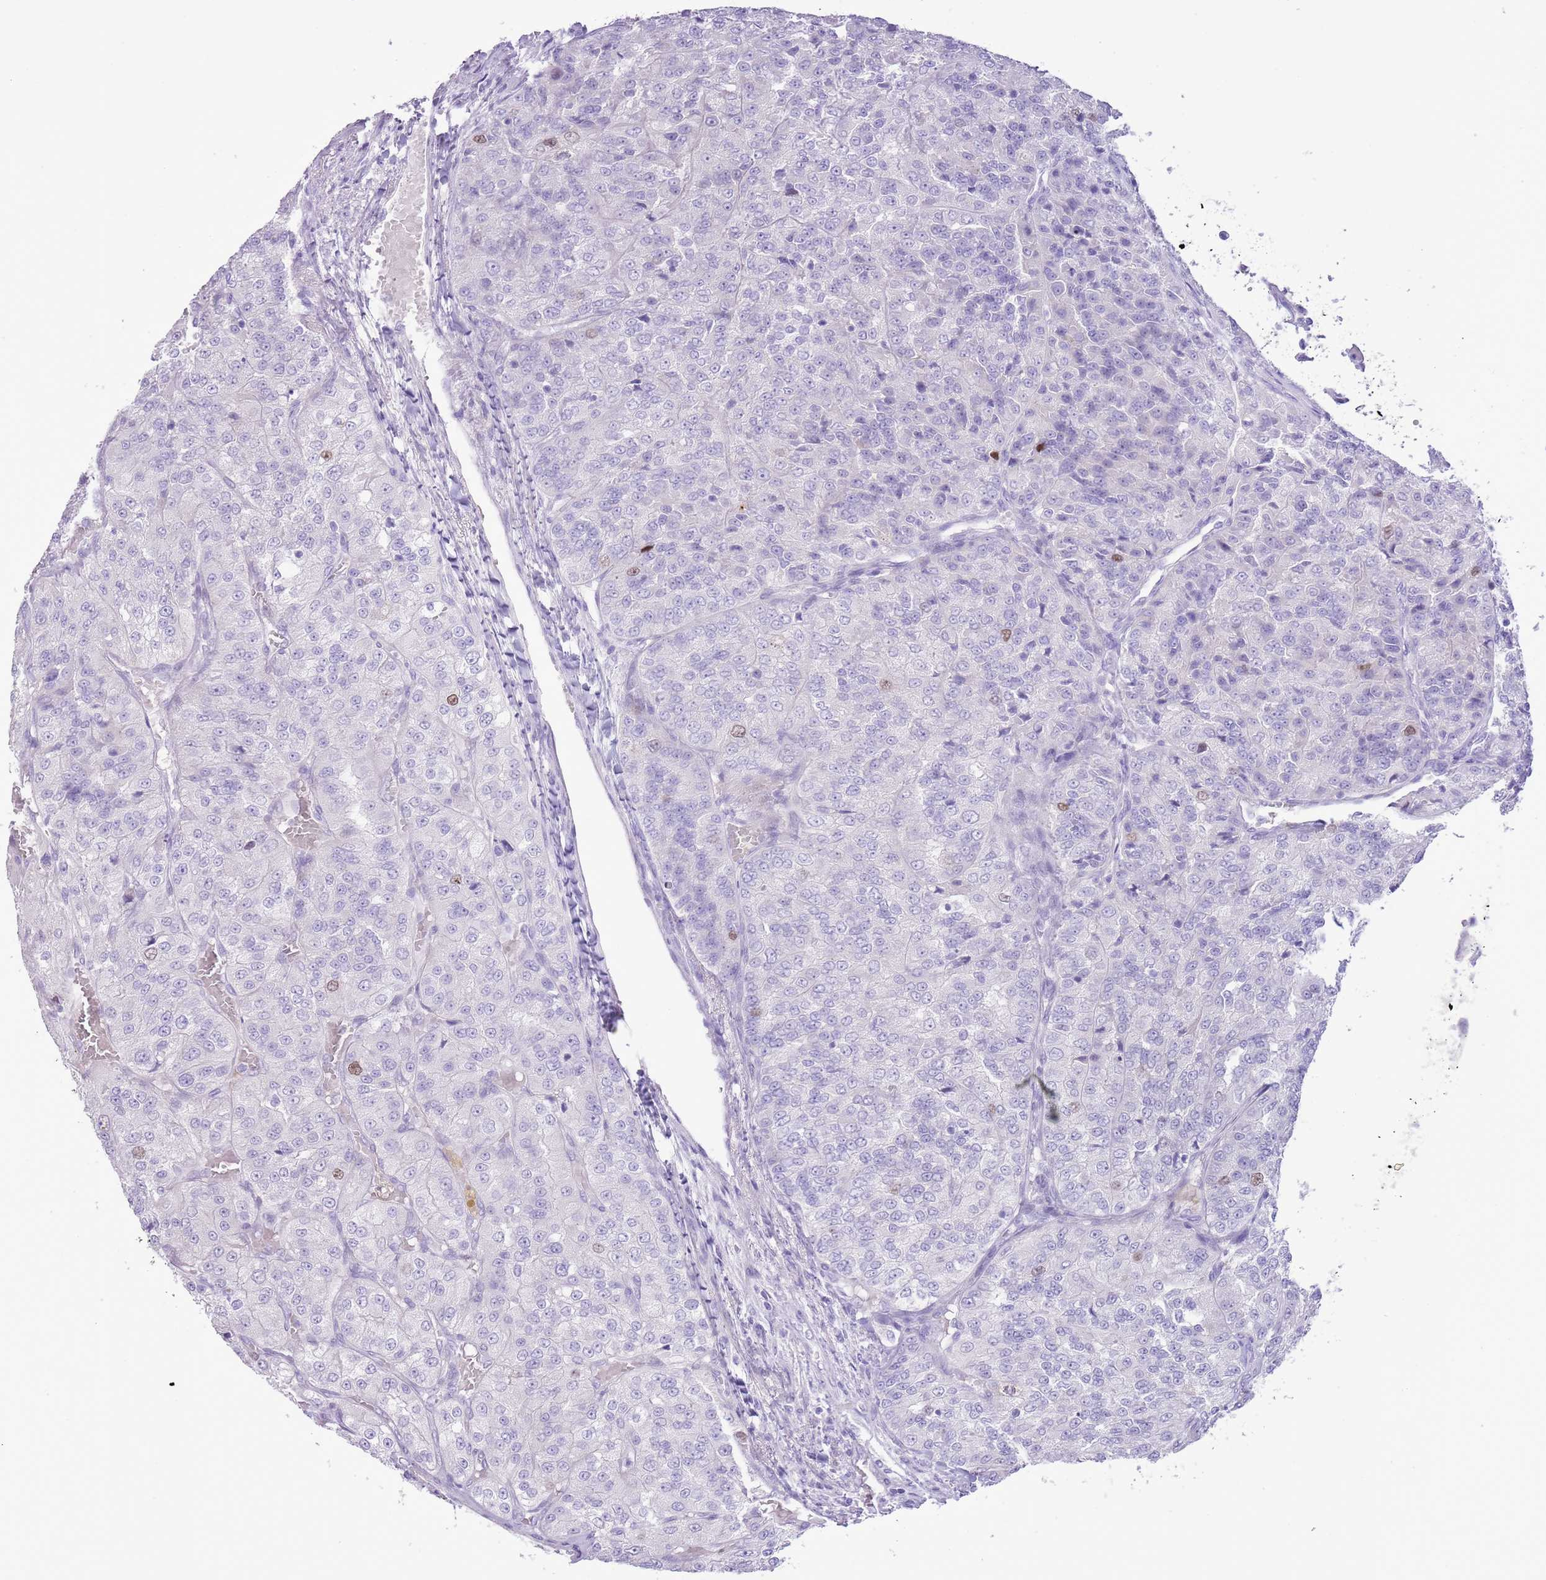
{"staining": {"intensity": "negative", "quantity": "none", "location": "none"}, "tissue": "renal cancer", "cell_type": "Tumor cells", "image_type": "cancer", "snomed": [{"axis": "morphology", "description": "Adenocarcinoma, NOS"}, {"axis": "topography", "description": "Kidney"}], "caption": "Human renal cancer (adenocarcinoma) stained for a protein using IHC reveals no positivity in tumor cells.", "gene": "GMNN", "patient": {"sex": "female", "age": 63}}